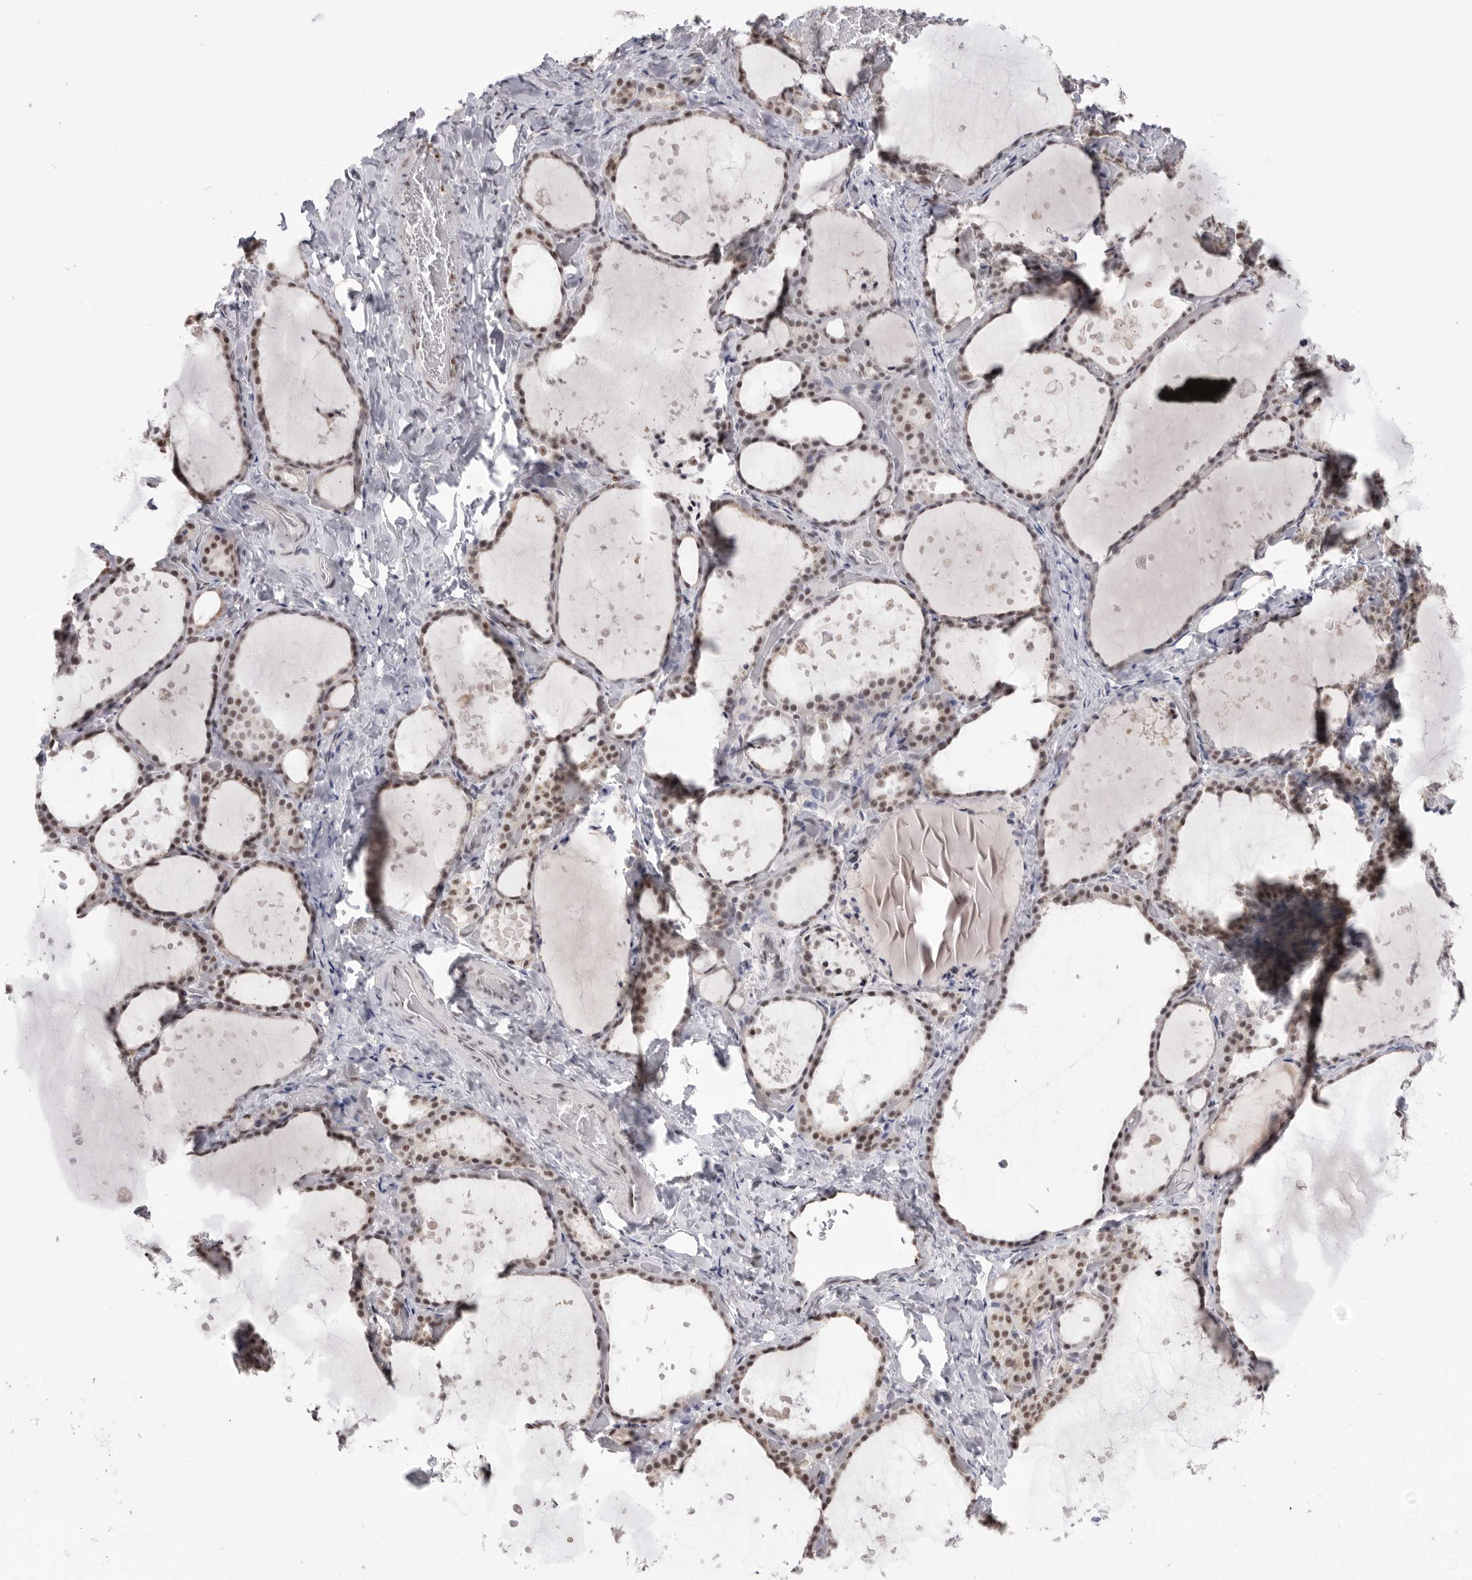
{"staining": {"intensity": "moderate", "quantity": "25%-75%", "location": "nuclear"}, "tissue": "thyroid gland", "cell_type": "Glandular cells", "image_type": "normal", "snomed": [{"axis": "morphology", "description": "Normal tissue, NOS"}, {"axis": "topography", "description": "Thyroid gland"}], "caption": "A brown stain labels moderate nuclear positivity of a protein in glandular cells of benign thyroid gland.", "gene": "BCLAF3", "patient": {"sex": "female", "age": 44}}